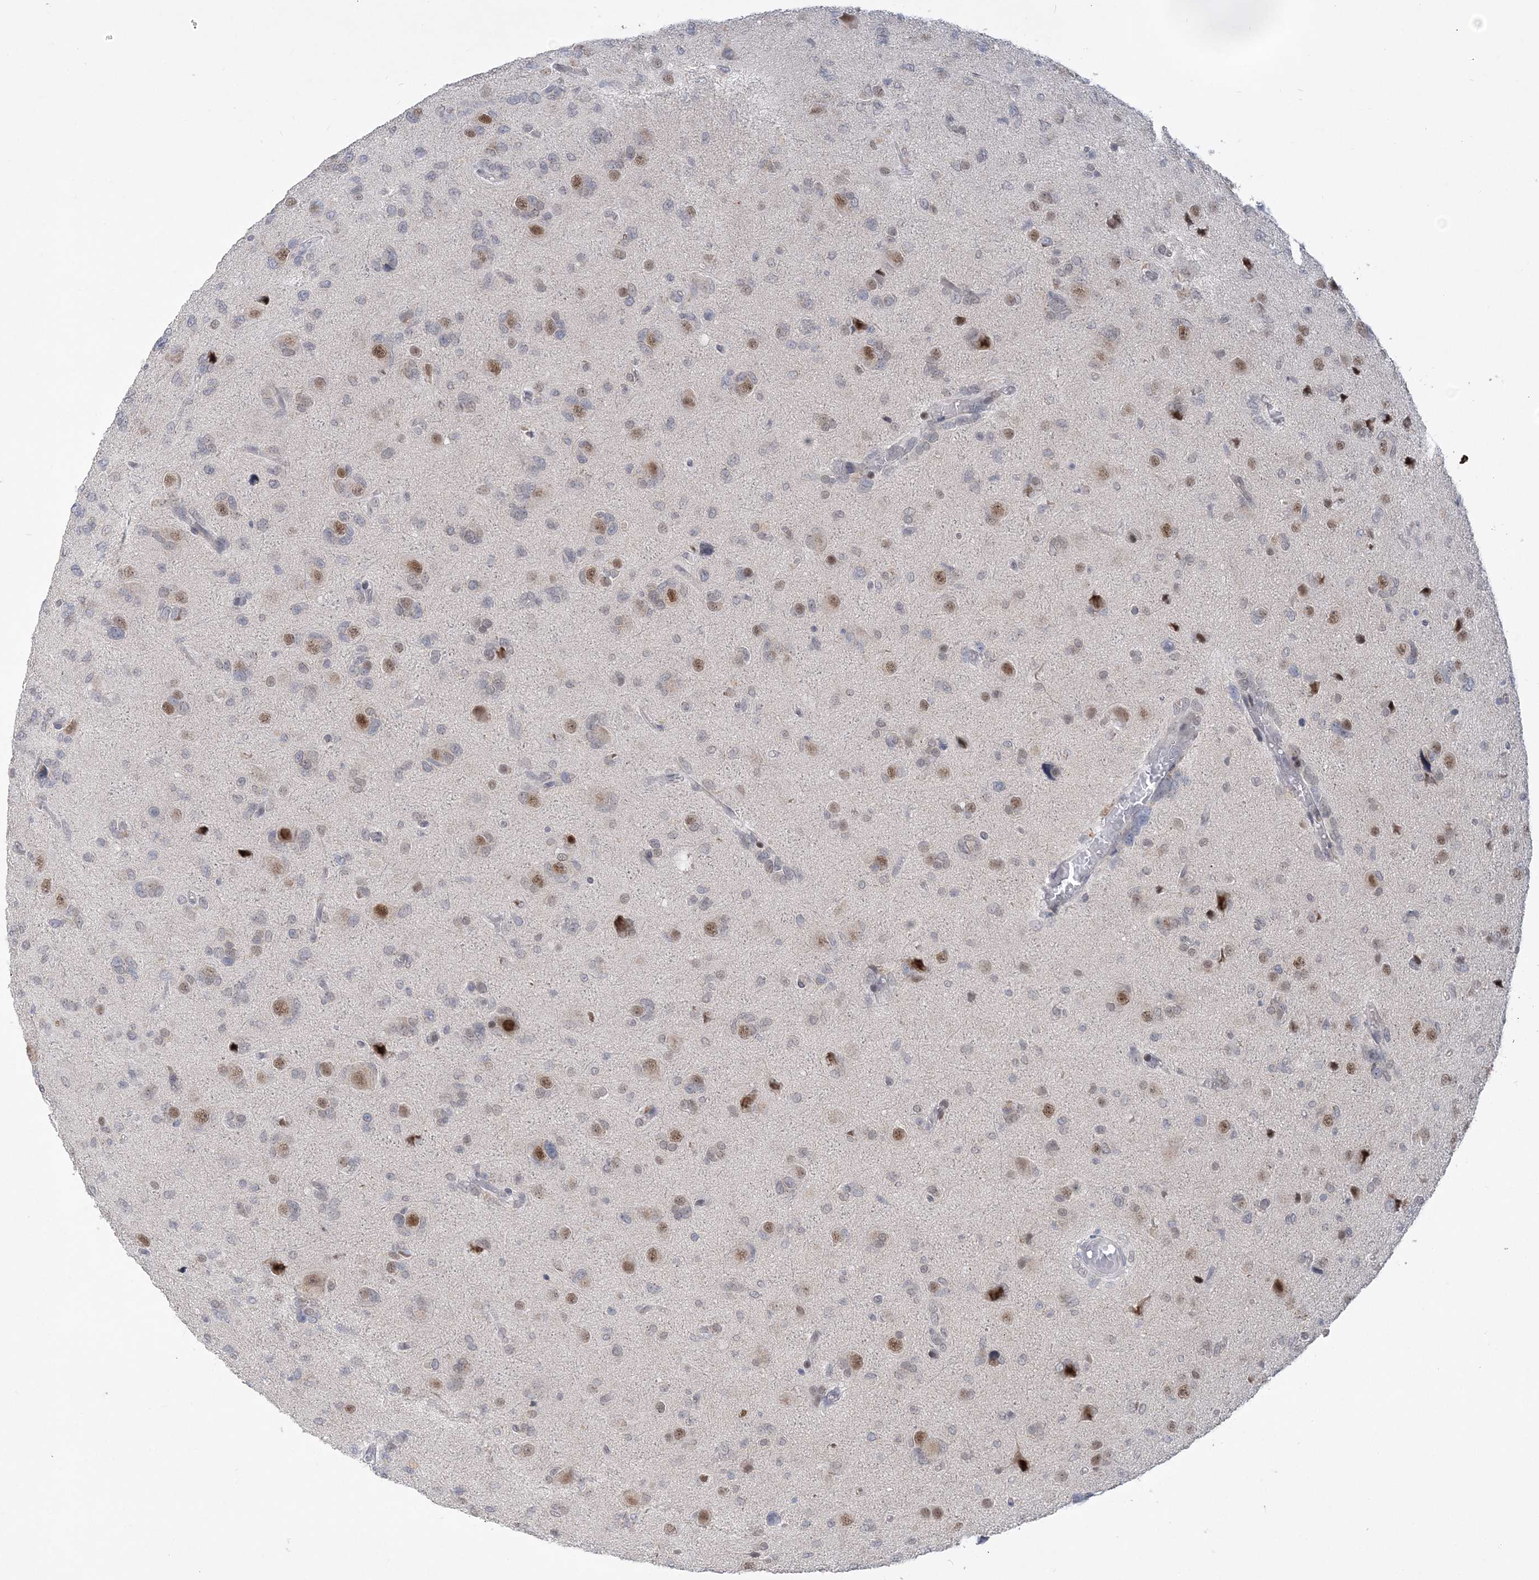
{"staining": {"intensity": "moderate", "quantity": "<25%", "location": "nuclear"}, "tissue": "glioma", "cell_type": "Tumor cells", "image_type": "cancer", "snomed": [{"axis": "morphology", "description": "Glioma, malignant, High grade"}, {"axis": "topography", "description": "Brain"}], "caption": "Tumor cells demonstrate moderate nuclear staining in about <25% of cells in high-grade glioma (malignant).", "gene": "WAC", "patient": {"sex": "female", "age": 59}}